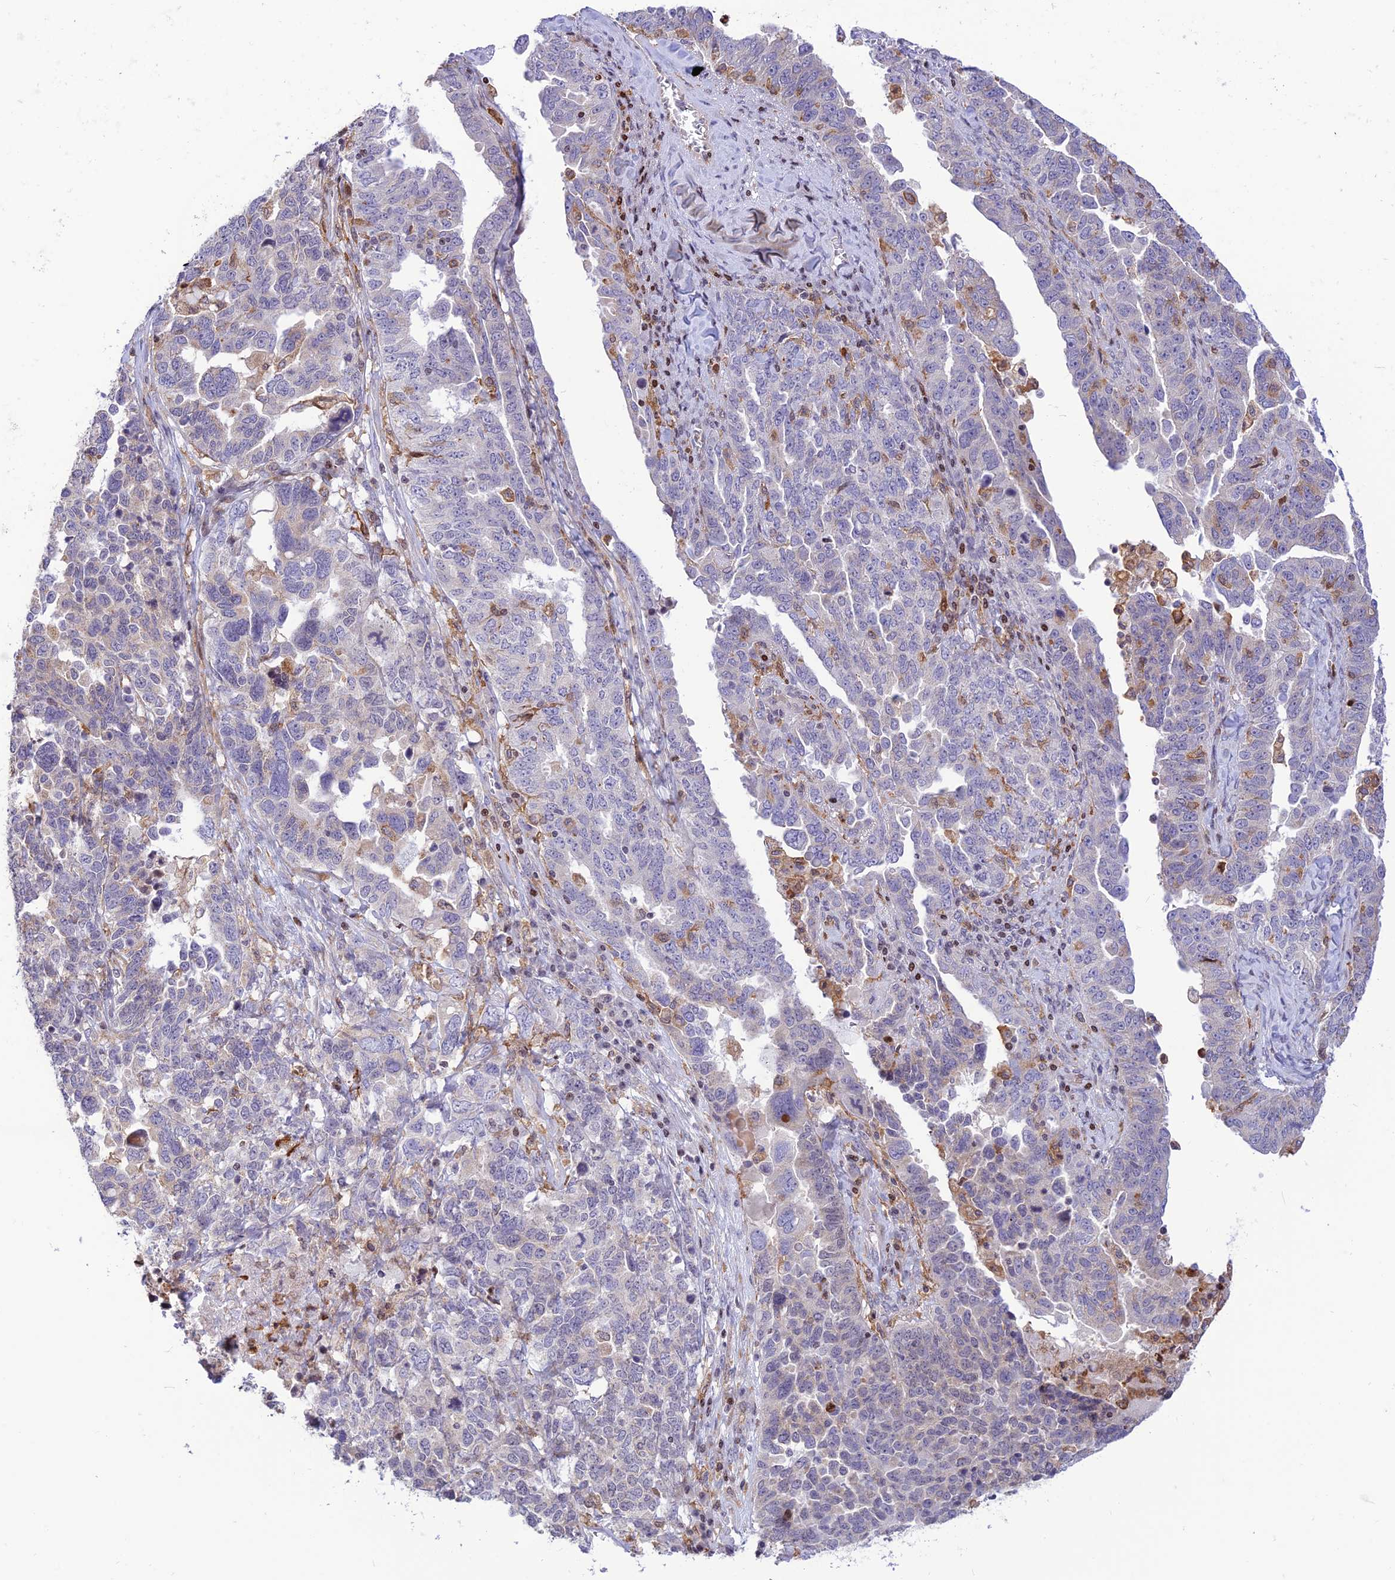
{"staining": {"intensity": "negative", "quantity": "none", "location": "none"}, "tissue": "ovarian cancer", "cell_type": "Tumor cells", "image_type": "cancer", "snomed": [{"axis": "morphology", "description": "Carcinoma, endometroid"}, {"axis": "topography", "description": "Ovary"}], "caption": "Tumor cells are negative for brown protein staining in ovarian endometroid carcinoma.", "gene": "FAM186B", "patient": {"sex": "female", "age": 62}}